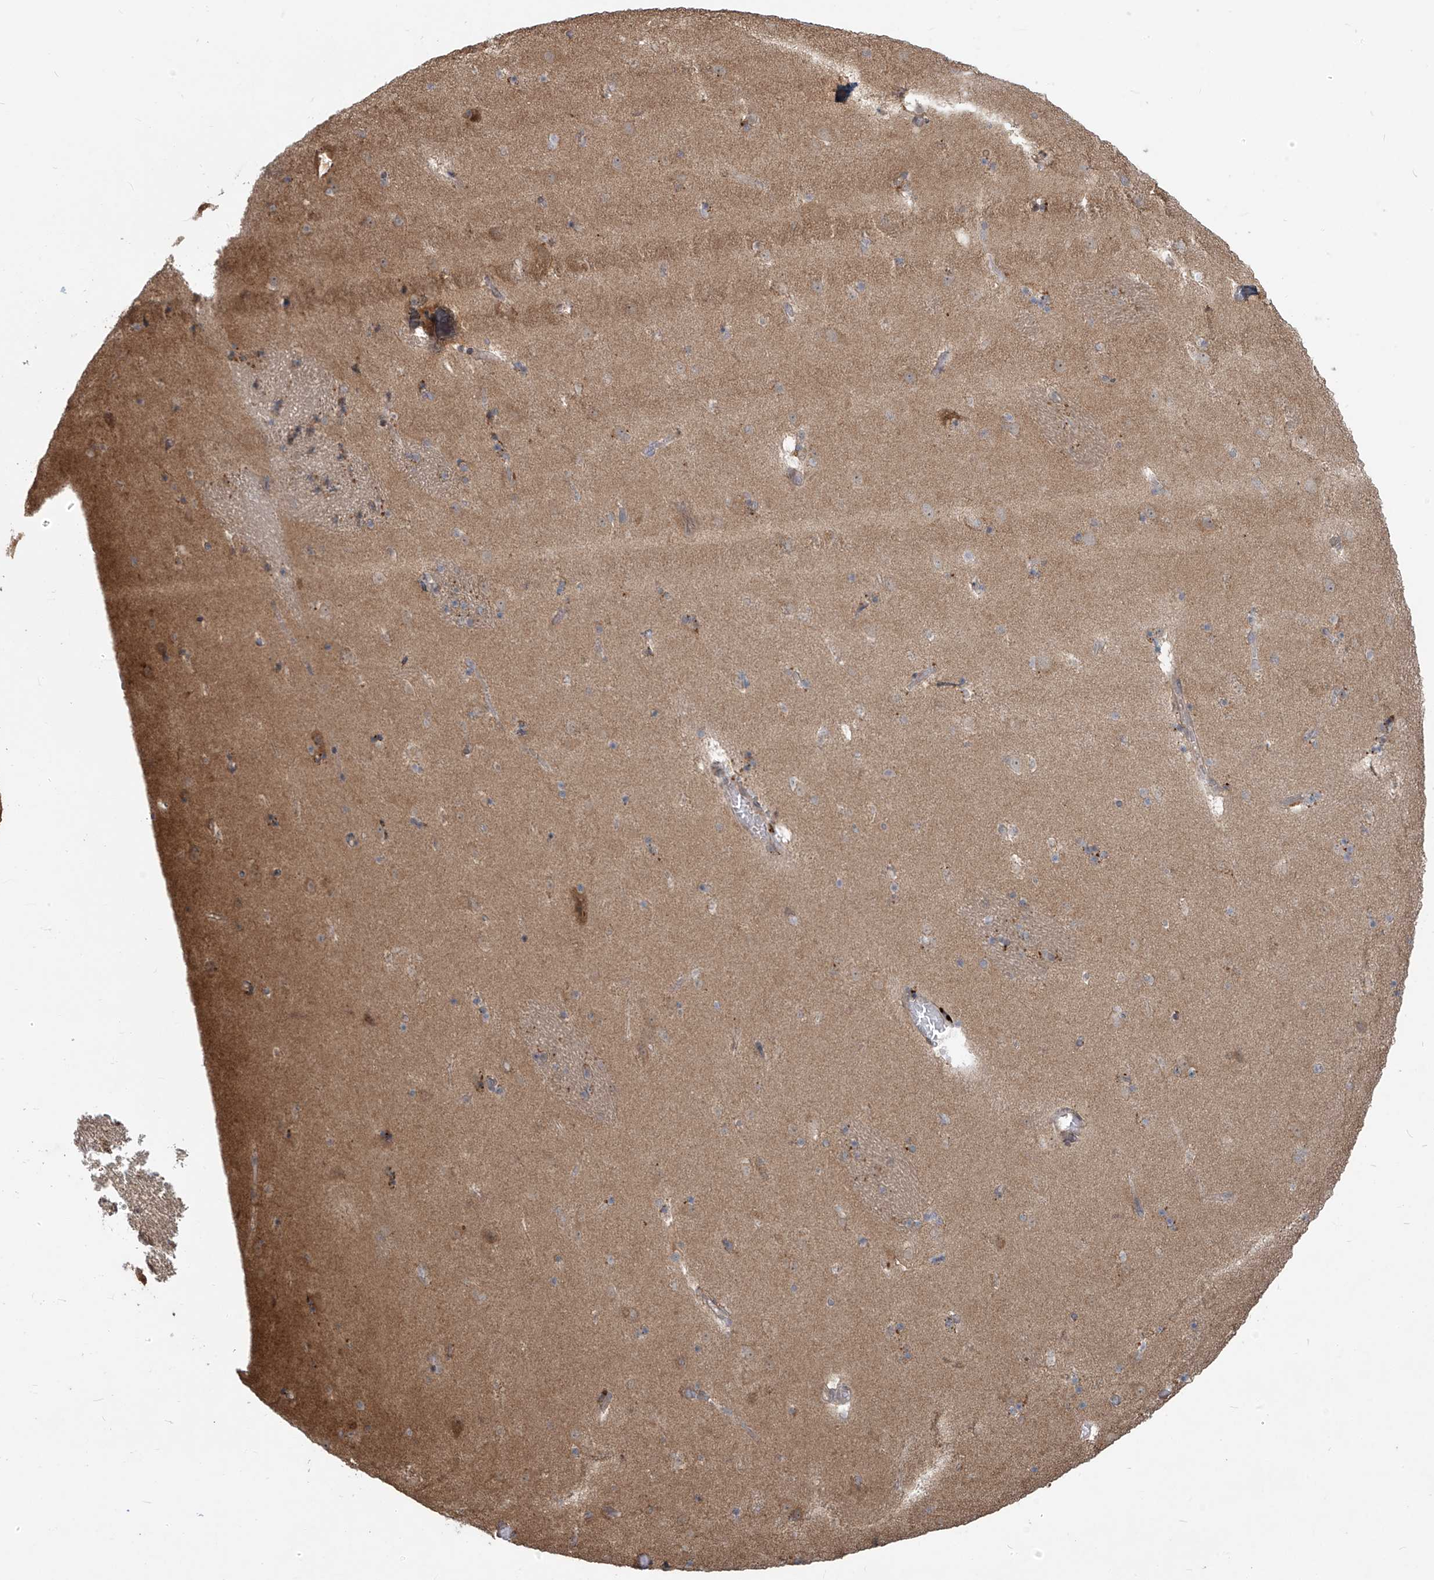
{"staining": {"intensity": "weak", "quantity": "<25%", "location": "cytoplasmic/membranous"}, "tissue": "caudate", "cell_type": "Glial cells", "image_type": "normal", "snomed": [{"axis": "morphology", "description": "Normal tissue, NOS"}, {"axis": "topography", "description": "Lateral ventricle wall"}], "caption": "DAB immunohistochemical staining of normal caudate demonstrates no significant staining in glial cells.", "gene": "PLEKHM3", "patient": {"sex": "male", "age": 45}}